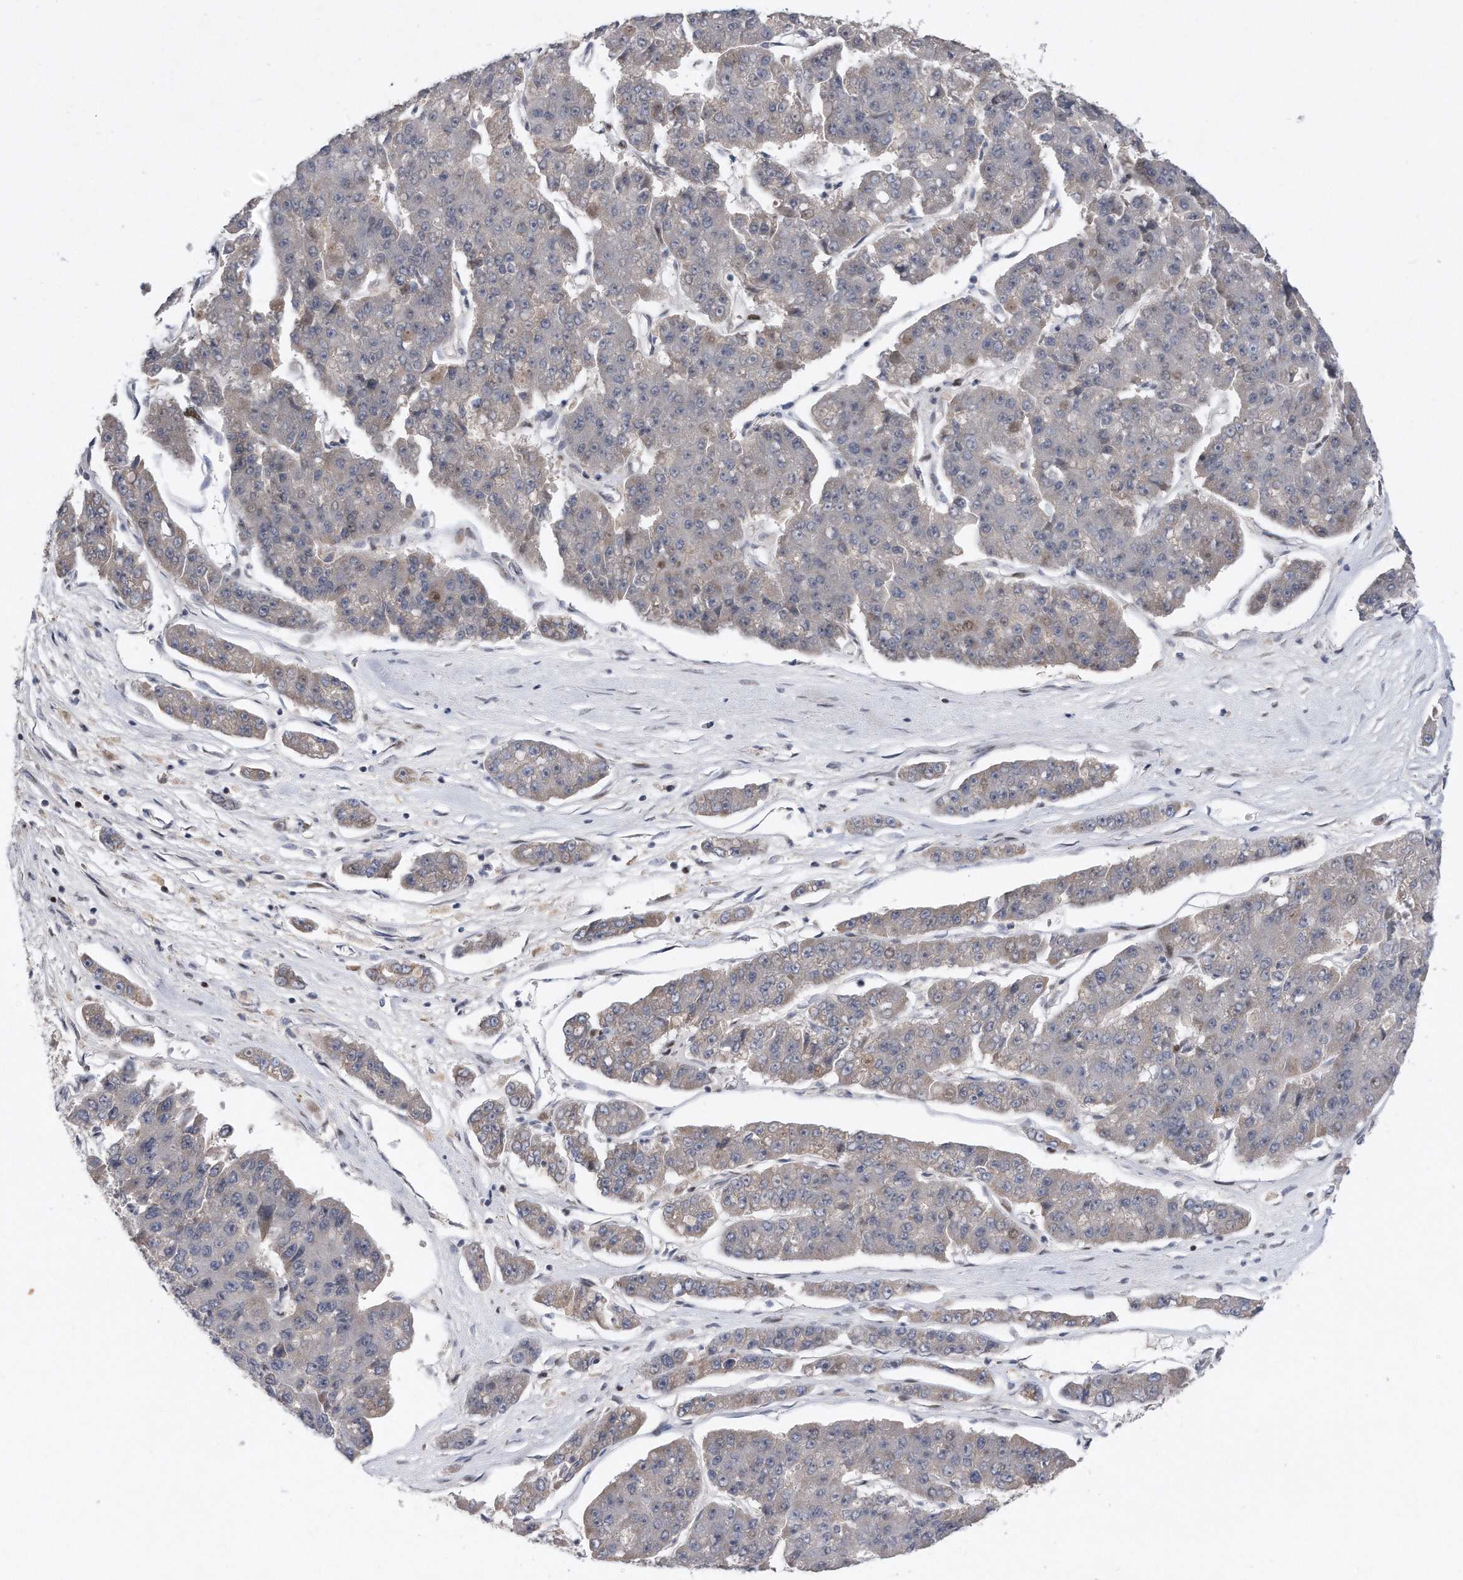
{"staining": {"intensity": "negative", "quantity": "none", "location": "none"}, "tissue": "pancreatic cancer", "cell_type": "Tumor cells", "image_type": "cancer", "snomed": [{"axis": "morphology", "description": "Adenocarcinoma, NOS"}, {"axis": "topography", "description": "Pancreas"}], "caption": "Tumor cells show no significant expression in pancreatic cancer (adenocarcinoma).", "gene": "CDH12", "patient": {"sex": "male", "age": 50}}